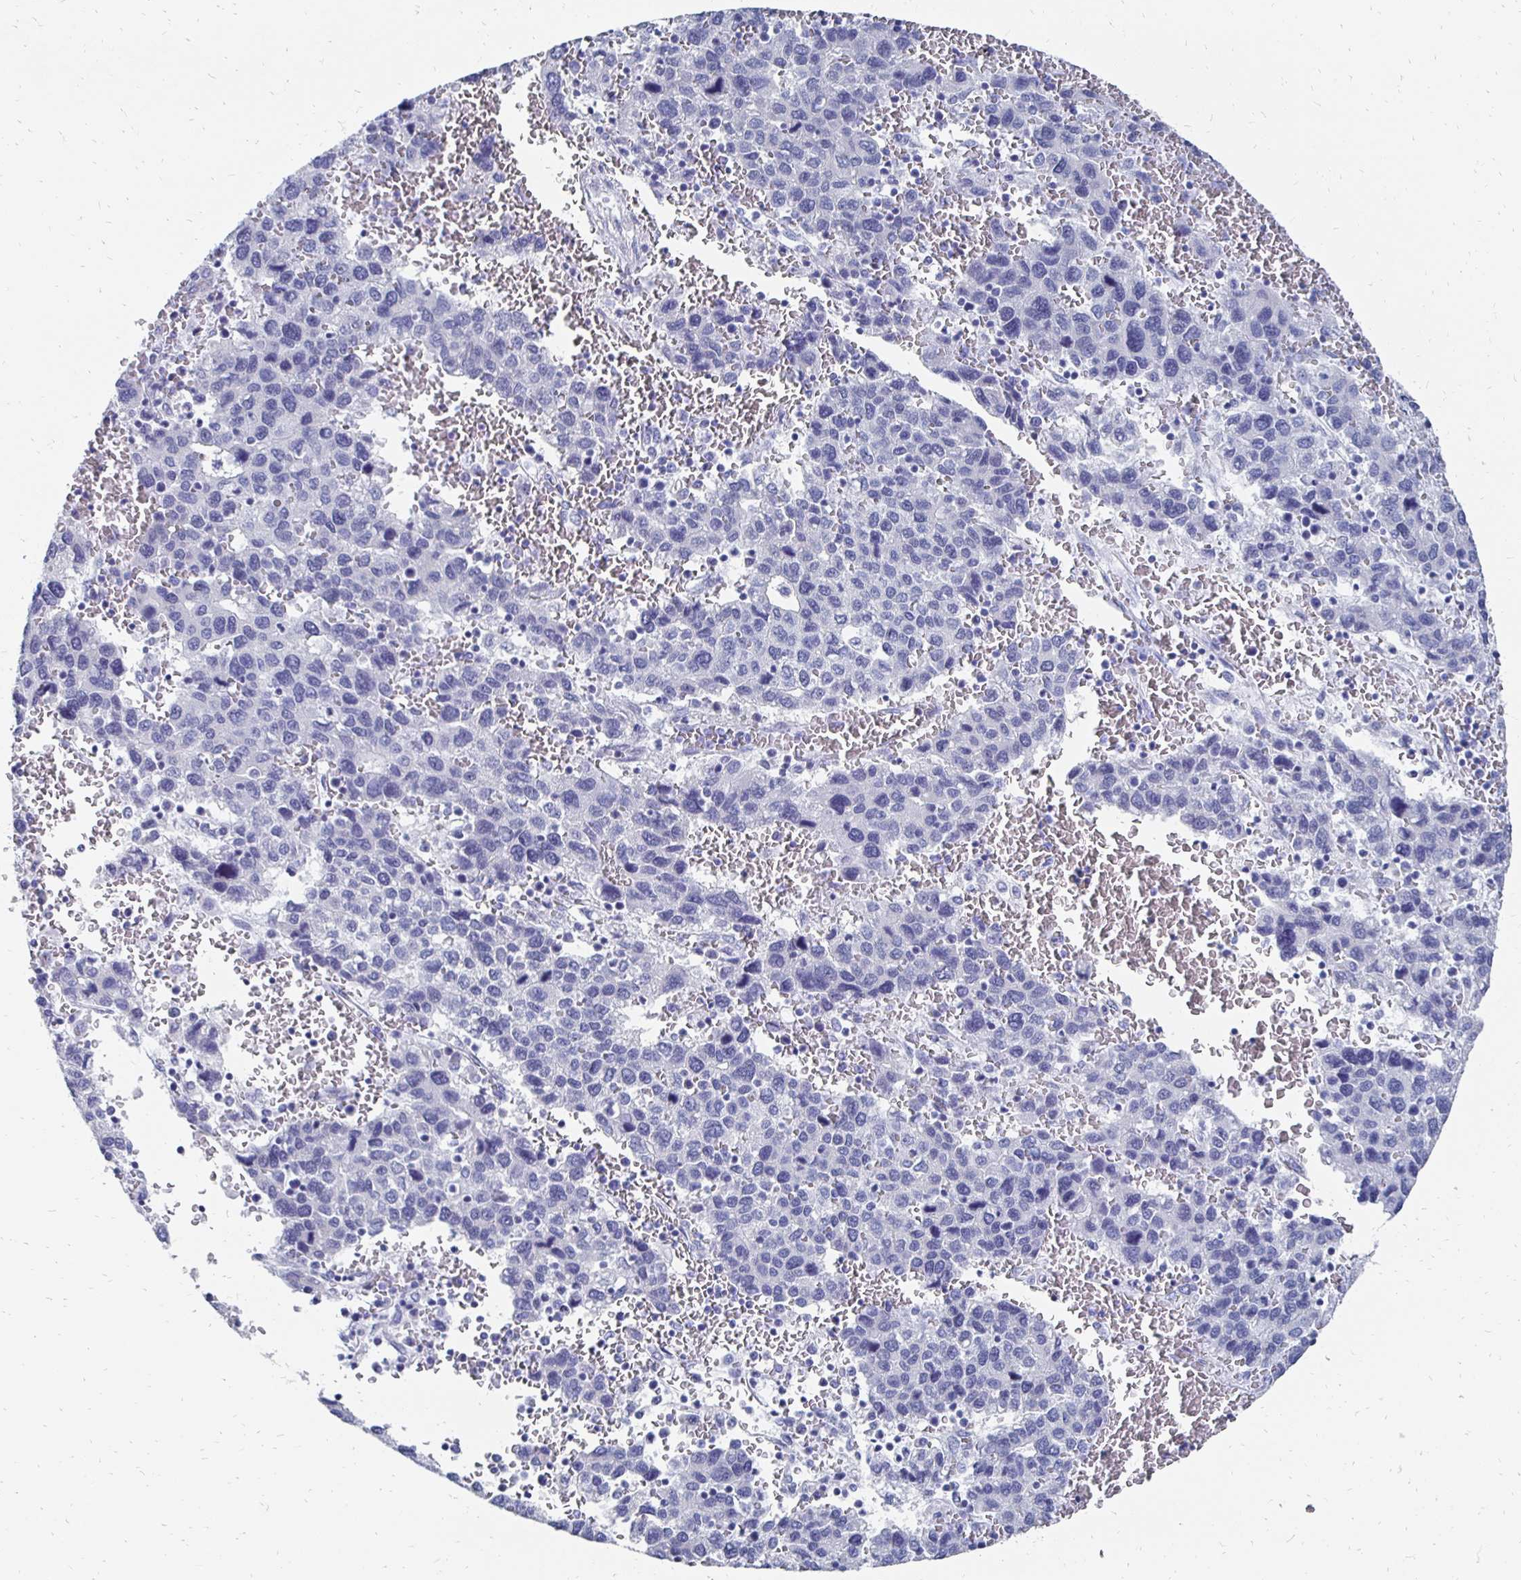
{"staining": {"intensity": "negative", "quantity": "none", "location": "none"}, "tissue": "liver cancer", "cell_type": "Tumor cells", "image_type": "cancer", "snomed": [{"axis": "morphology", "description": "Carcinoma, Hepatocellular, NOS"}, {"axis": "topography", "description": "Liver"}], "caption": "The histopathology image shows no staining of tumor cells in liver hepatocellular carcinoma.", "gene": "SYCP3", "patient": {"sex": "male", "age": 69}}